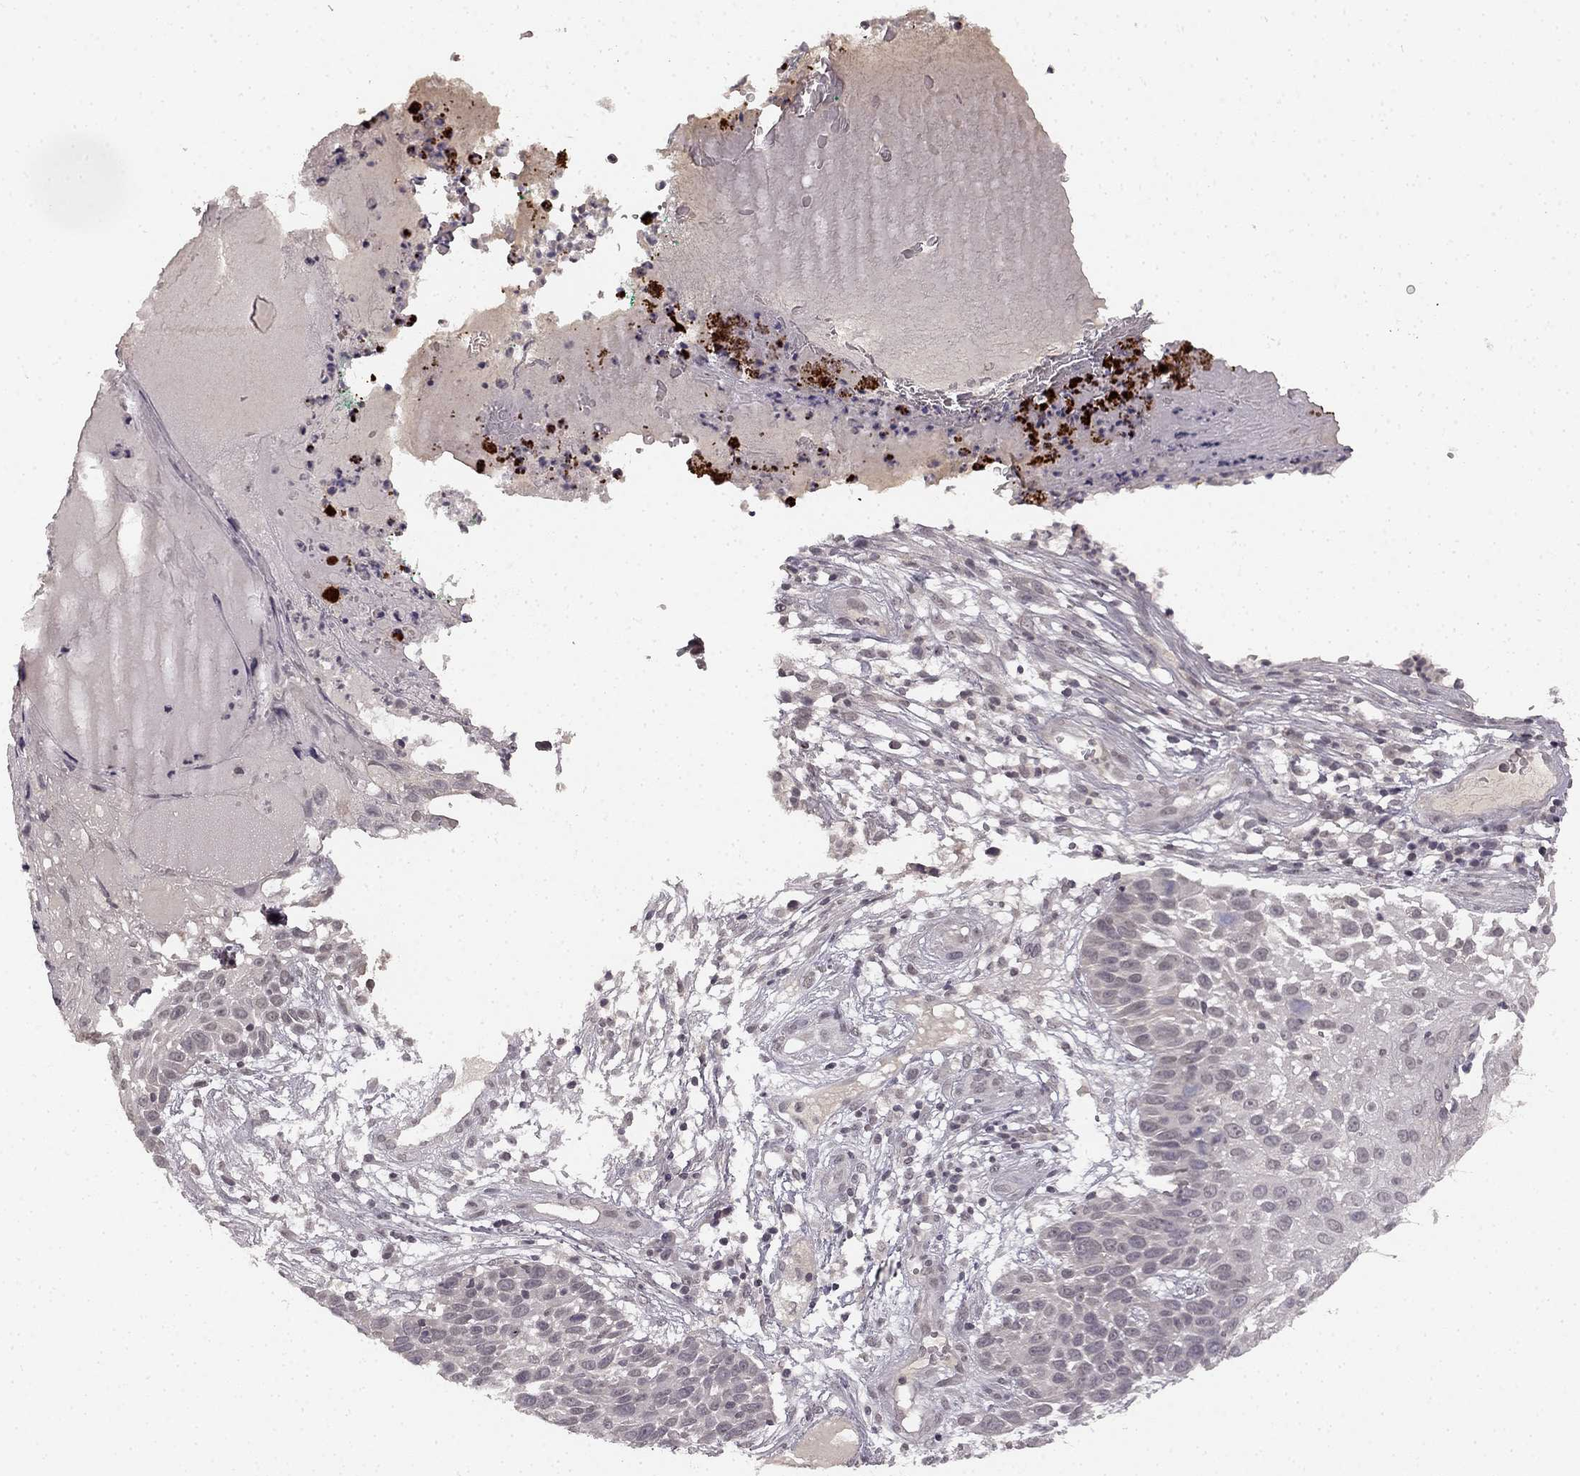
{"staining": {"intensity": "negative", "quantity": "none", "location": "none"}, "tissue": "skin cancer", "cell_type": "Tumor cells", "image_type": "cancer", "snomed": [{"axis": "morphology", "description": "Squamous cell carcinoma, NOS"}, {"axis": "topography", "description": "Skin"}], "caption": "Image shows no protein positivity in tumor cells of squamous cell carcinoma (skin) tissue.", "gene": "HCN4", "patient": {"sex": "male", "age": 92}}